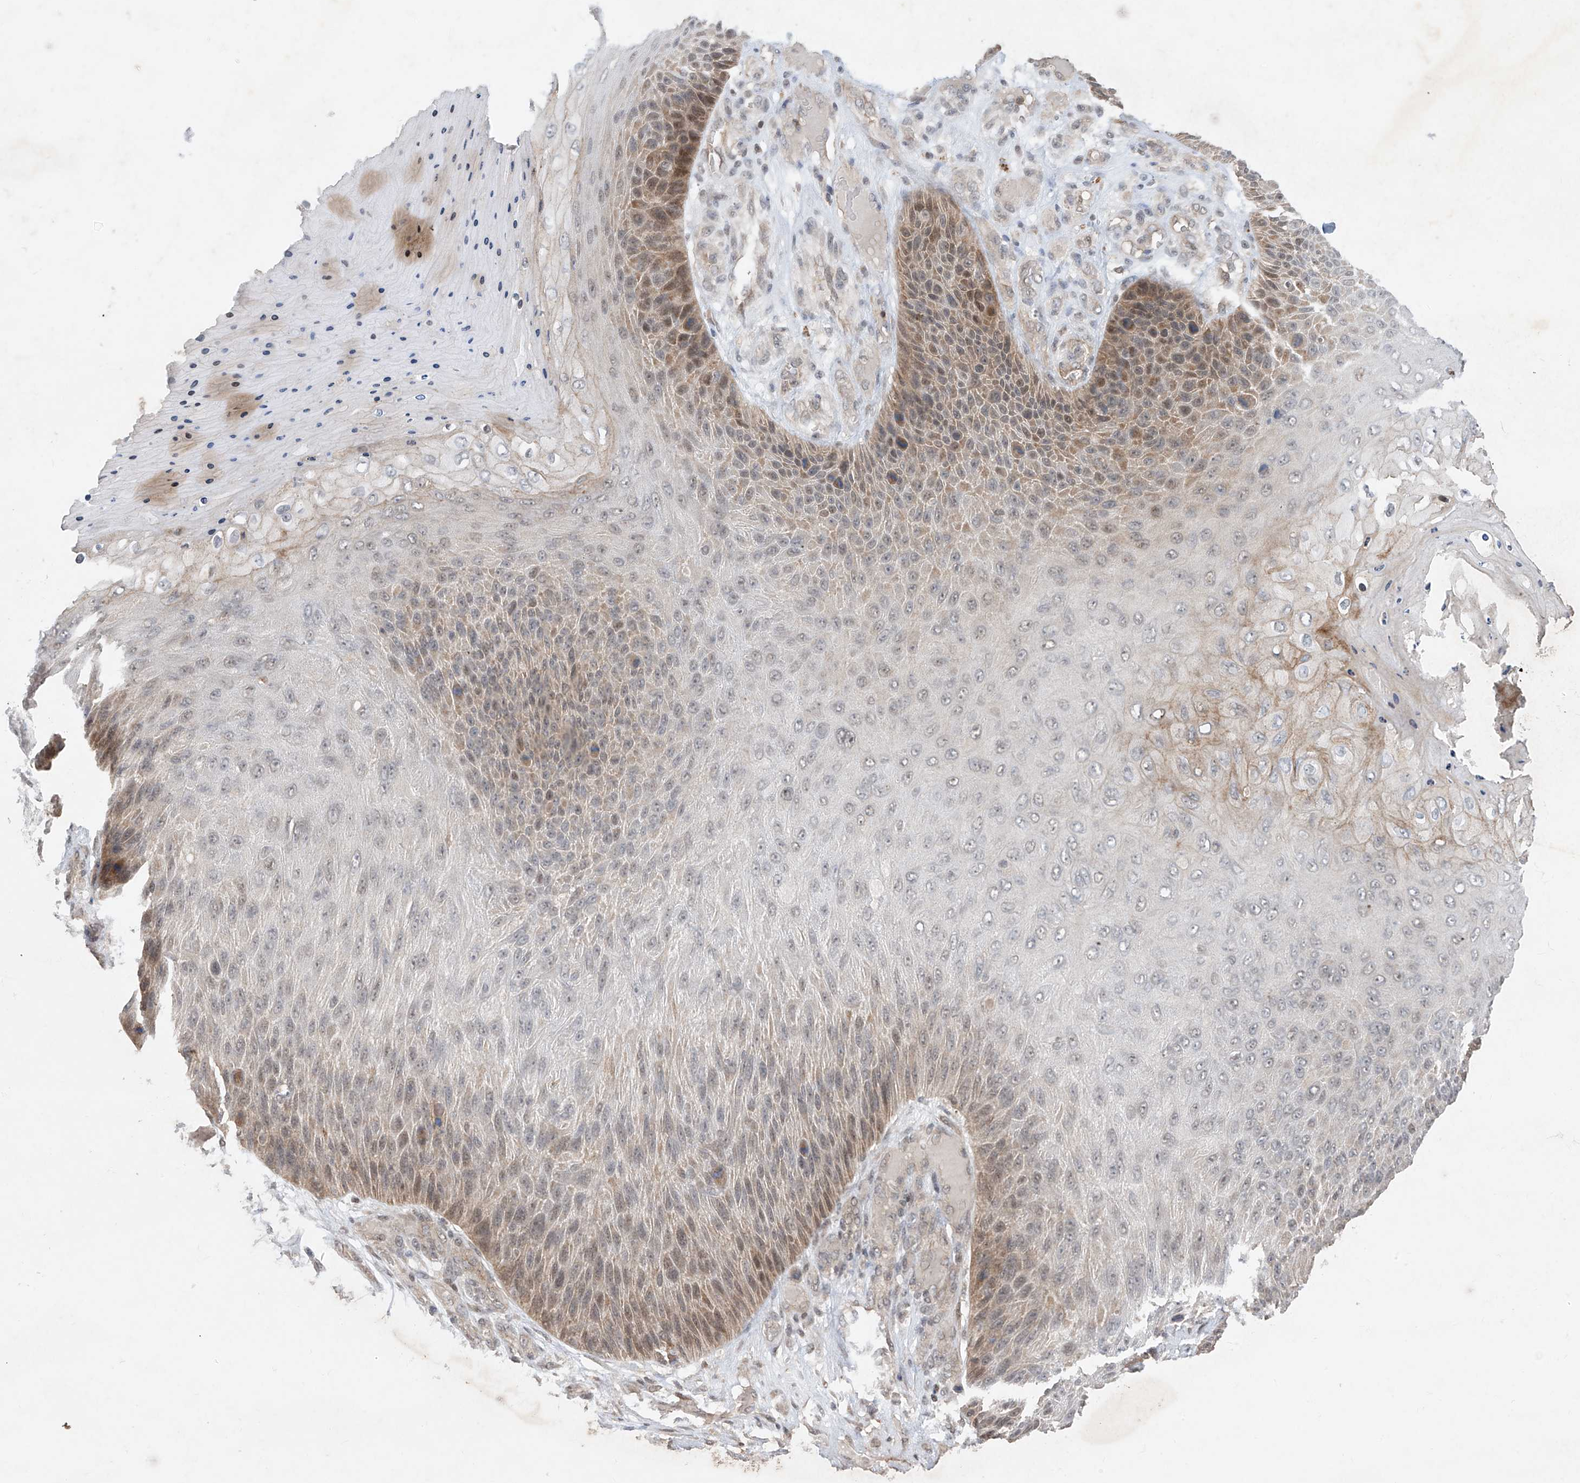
{"staining": {"intensity": "moderate", "quantity": "25%-75%", "location": "cytoplasmic/membranous,nuclear"}, "tissue": "skin cancer", "cell_type": "Tumor cells", "image_type": "cancer", "snomed": [{"axis": "morphology", "description": "Squamous cell carcinoma, NOS"}, {"axis": "topography", "description": "Skin"}], "caption": "Skin cancer stained with DAB immunohistochemistry exhibits medium levels of moderate cytoplasmic/membranous and nuclear expression in approximately 25%-75% of tumor cells. The staining was performed using DAB (3,3'-diaminobenzidine), with brown indicating positive protein expression. Nuclei are stained blue with hematoxylin.", "gene": "ZNF358", "patient": {"sex": "female", "age": 88}}